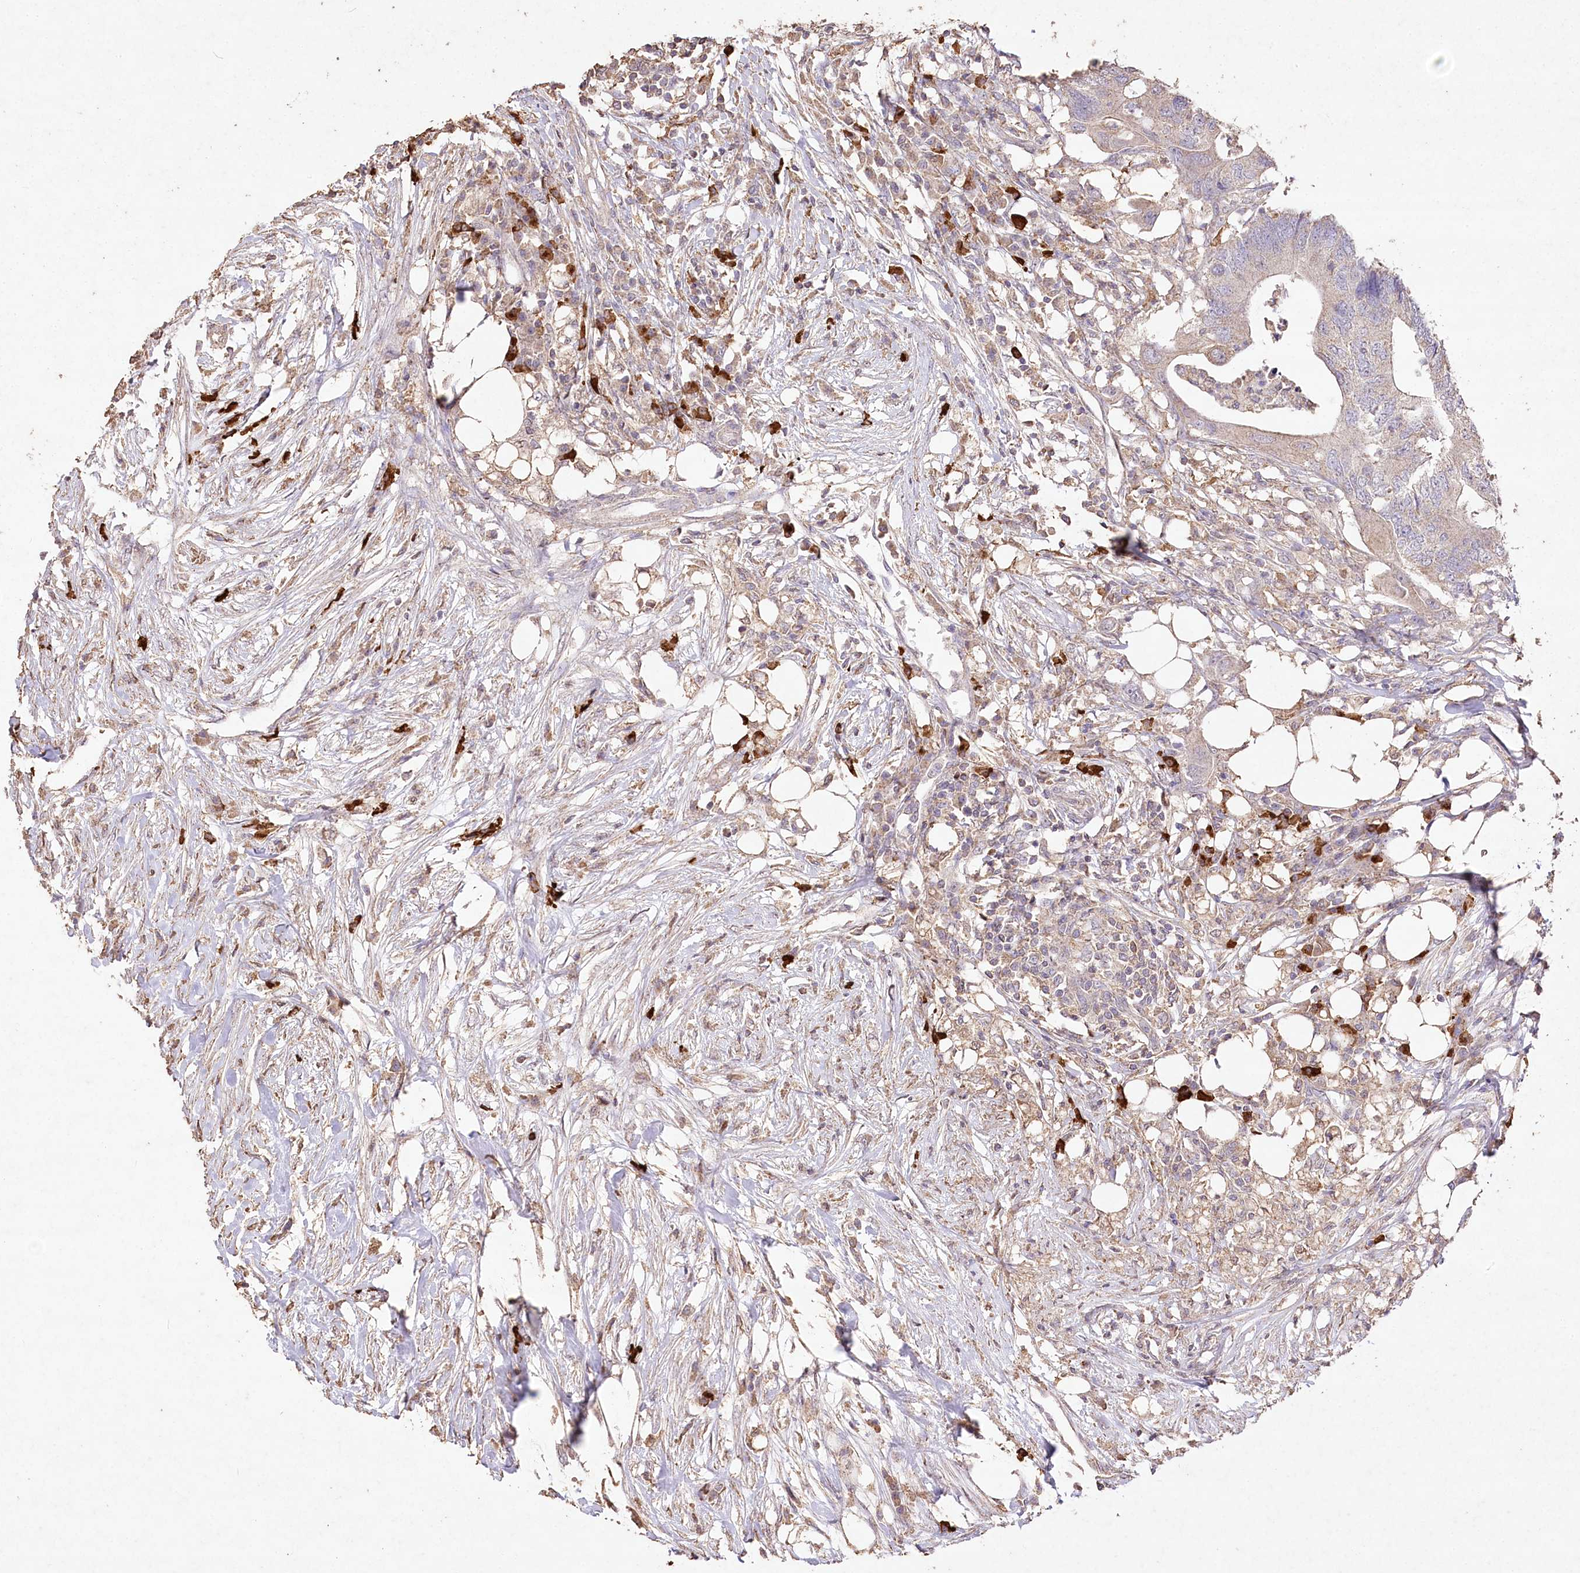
{"staining": {"intensity": "weak", "quantity": ">75%", "location": "cytoplasmic/membranous"}, "tissue": "colorectal cancer", "cell_type": "Tumor cells", "image_type": "cancer", "snomed": [{"axis": "morphology", "description": "Adenocarcinoma, NOS"}, {"axis": "topography", "description": "Colon"}], "caption": "Colorectal cancer tissue reveals weak cytoplasmic/membranous positivity in about >75% of tumor cells", "gene": "IREB2", "patient": {"sex": "male", "age": 71}}